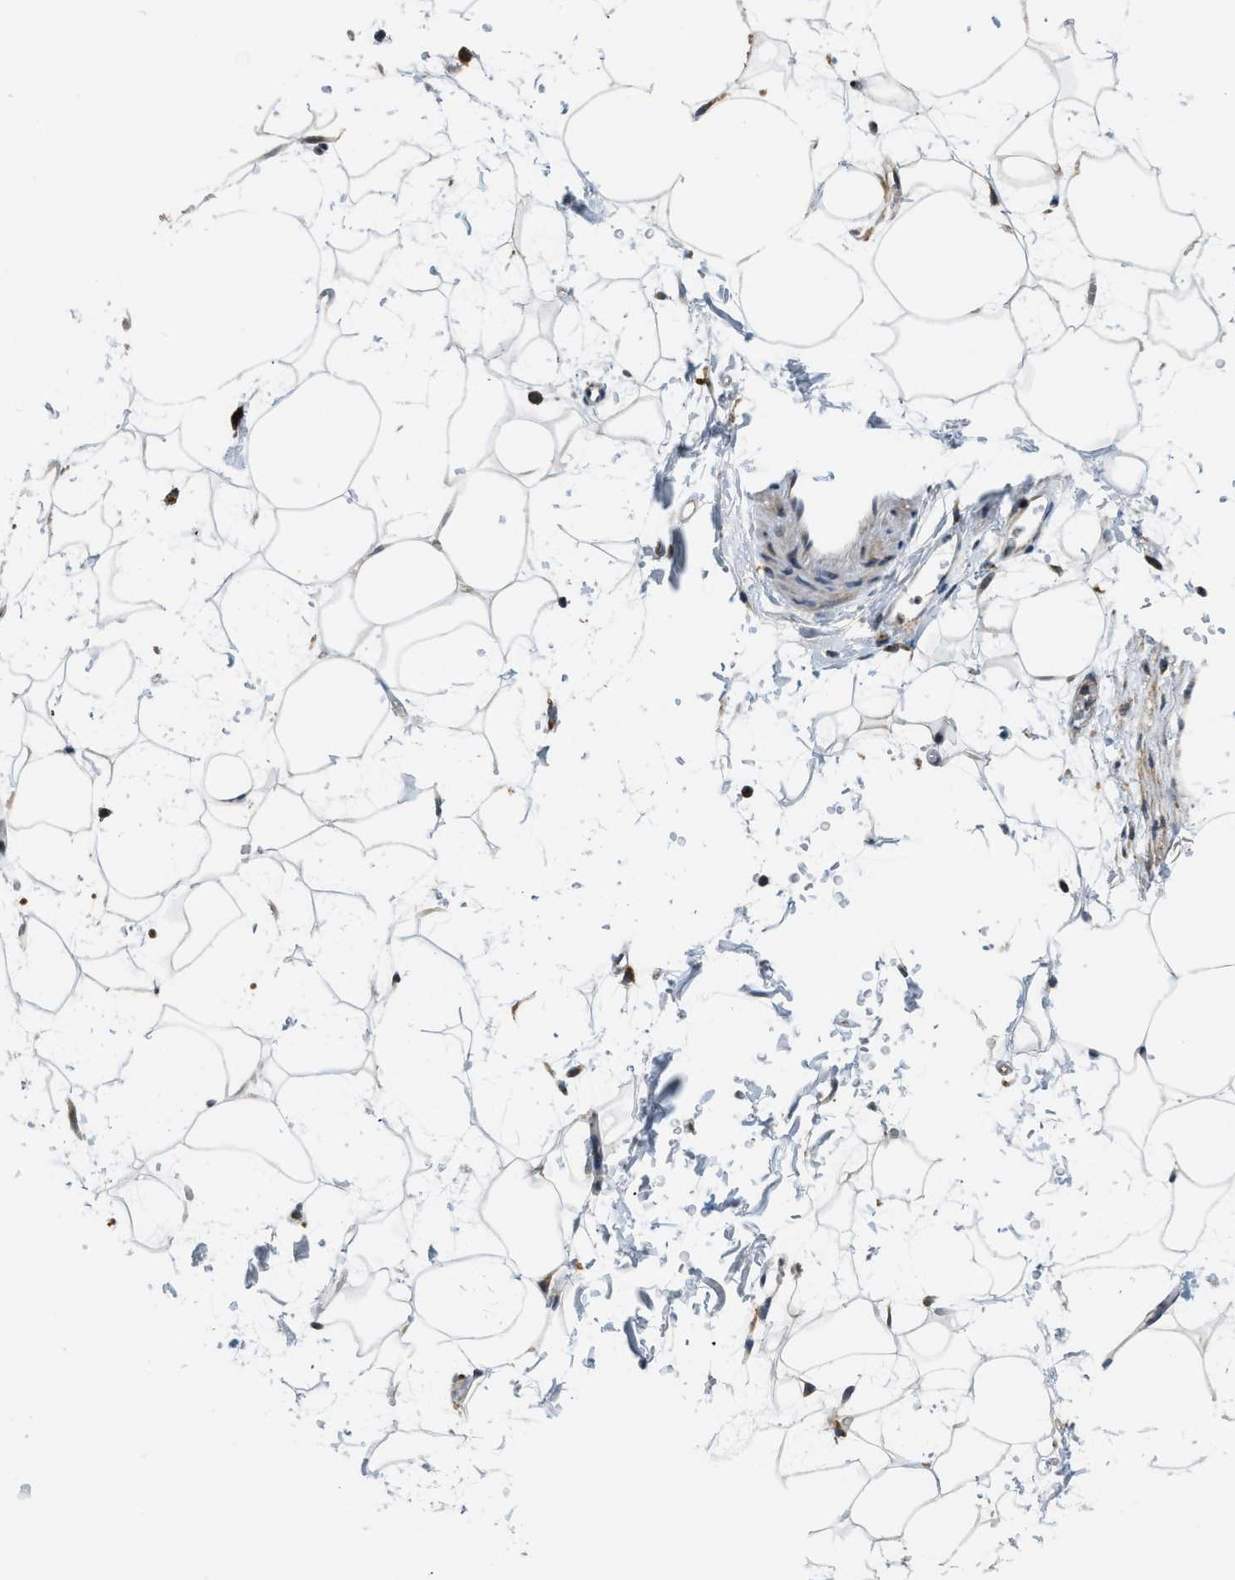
{"staining": {"intensity": "negative", "quantity": "none", "location": "none"}, "tissue": "adipose tissue", "cell_type": "Adipocytes", "image_type": "normal", "snomed": [{"axis": "morphology", "description": "Normal tissue, NOS"}, {"axis": "topography", "description": "Soft tissue"}], "caption": "Protein analysis of benign adipose tissue demonstrates no significant expression in adipocytes.", "gene": "STARD3NL", "patient": {"sex": "male", "age": 72}}